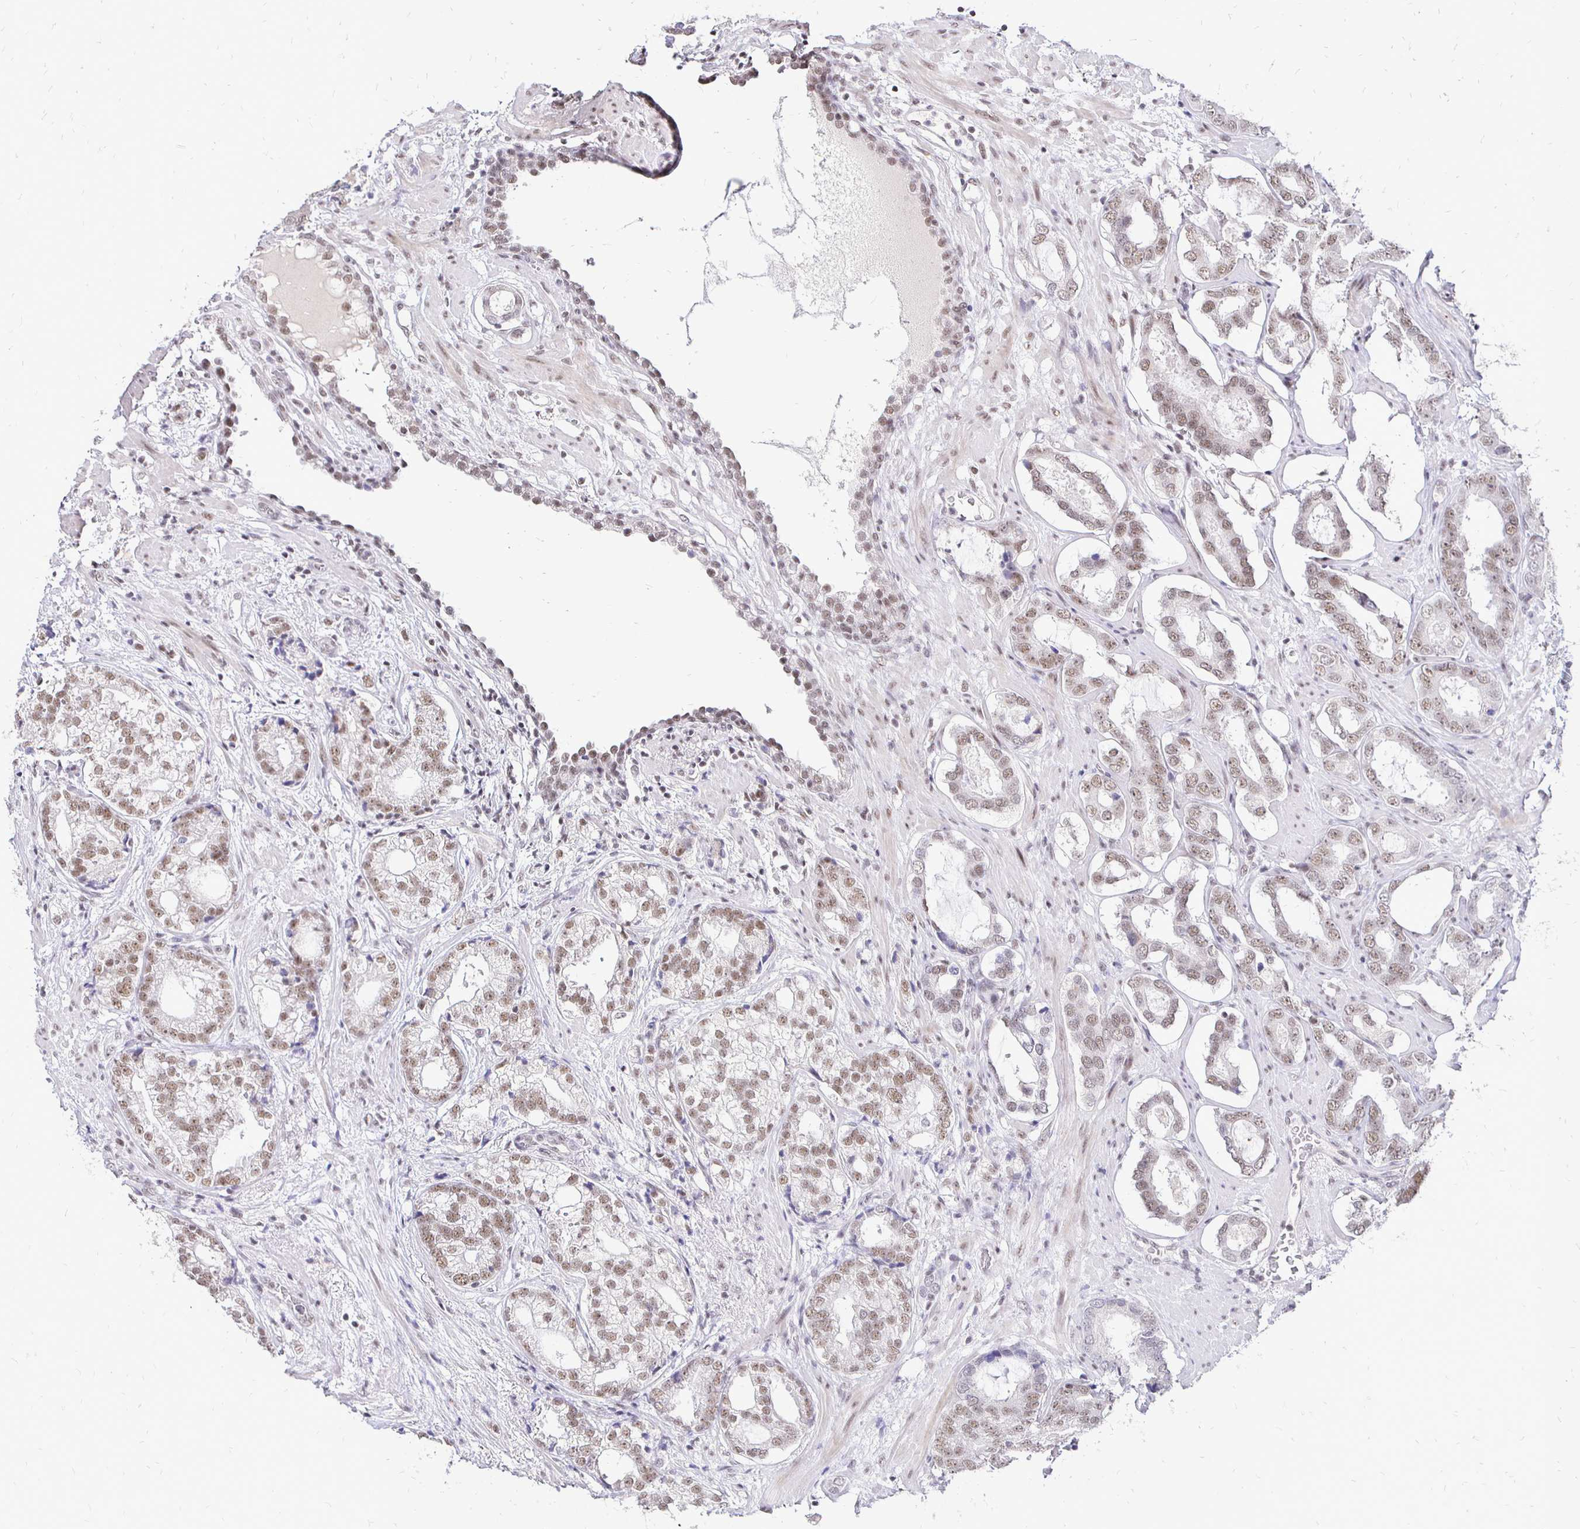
{"staining": {"intensity": "weak", "quantity": ">75%", "location": "nuclear"}, "tissue": "prostate cancer", "cell_type": "Tumor cells", "image_type": "cancer", "snomed": [{"axis": "morphology", "description": "Adenocarcinoma, High grade"}, {"axis": "topography", "description": "Prostate"}], "caption": "Brown immunohistochemical staining in human prostate high-grade adenocarcinoma shows weak nuclear positivity in about >75% of tumor cells. The staining is performed using DAB (3,3'-diaminobenzidine) brown chromogen to label protein expression. The nuclei are counter-stained blue using hematoxylin.", "gene": "SIN3A", "patient": {"sex": "male", "age": 75}}